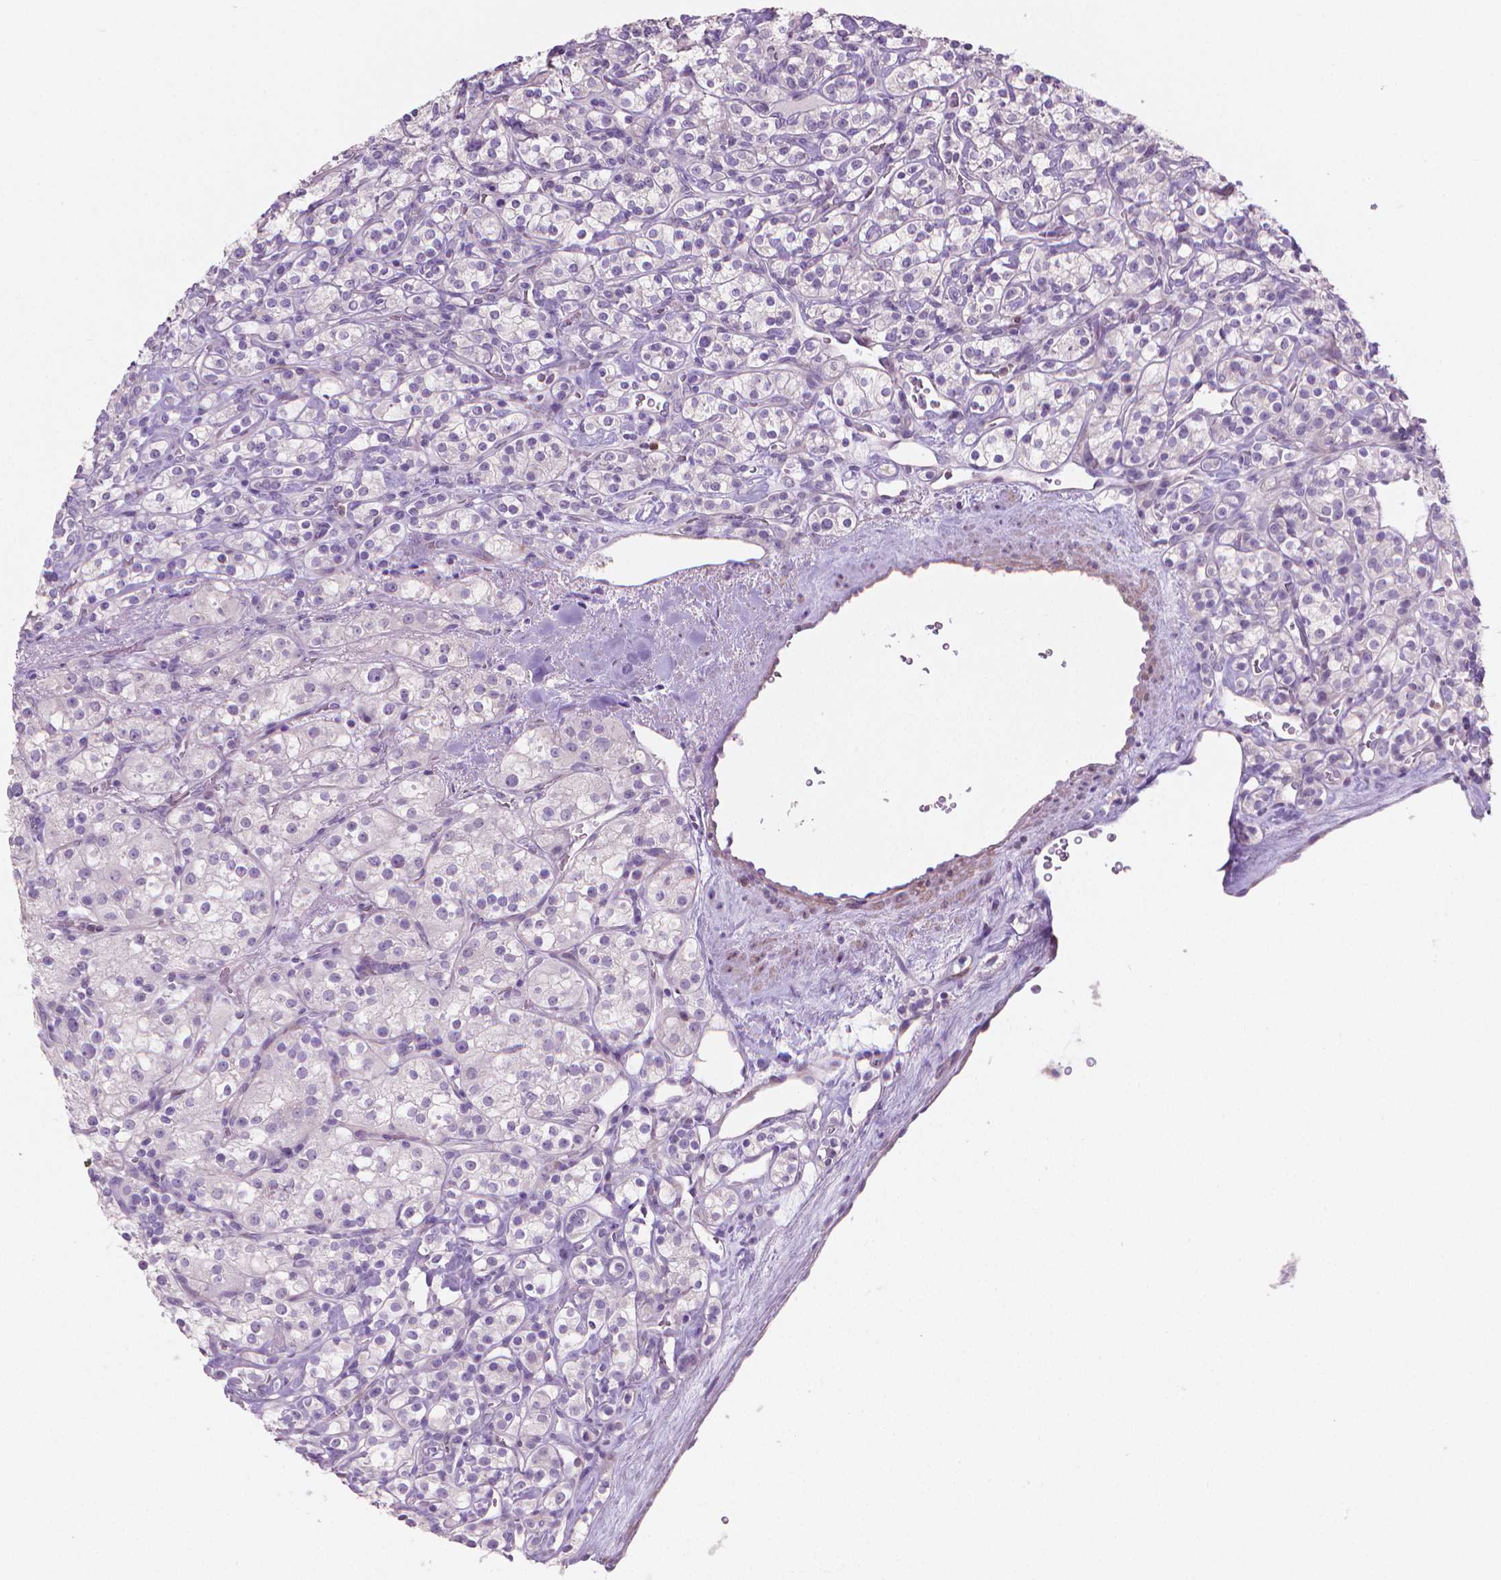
{"staining": {"intensity": "negative", "quantity": "none", "location": "none"}, "tissue": "renal cancer", "cell_type": "Tumor cells", "image_type": "cancer", "snomed": [{"axis": "morphology", "description": "Adenocarcinoma, NOS"}, {"axis": "topography", "description": "Kidney"}], "caption": "This is an immunohistochemistry photomicrograph of renal adenocarcinoma. There is no positivity in tumor cells.", "gene": "GSDMA", "patient": {"sex": "male", "age": 77}}